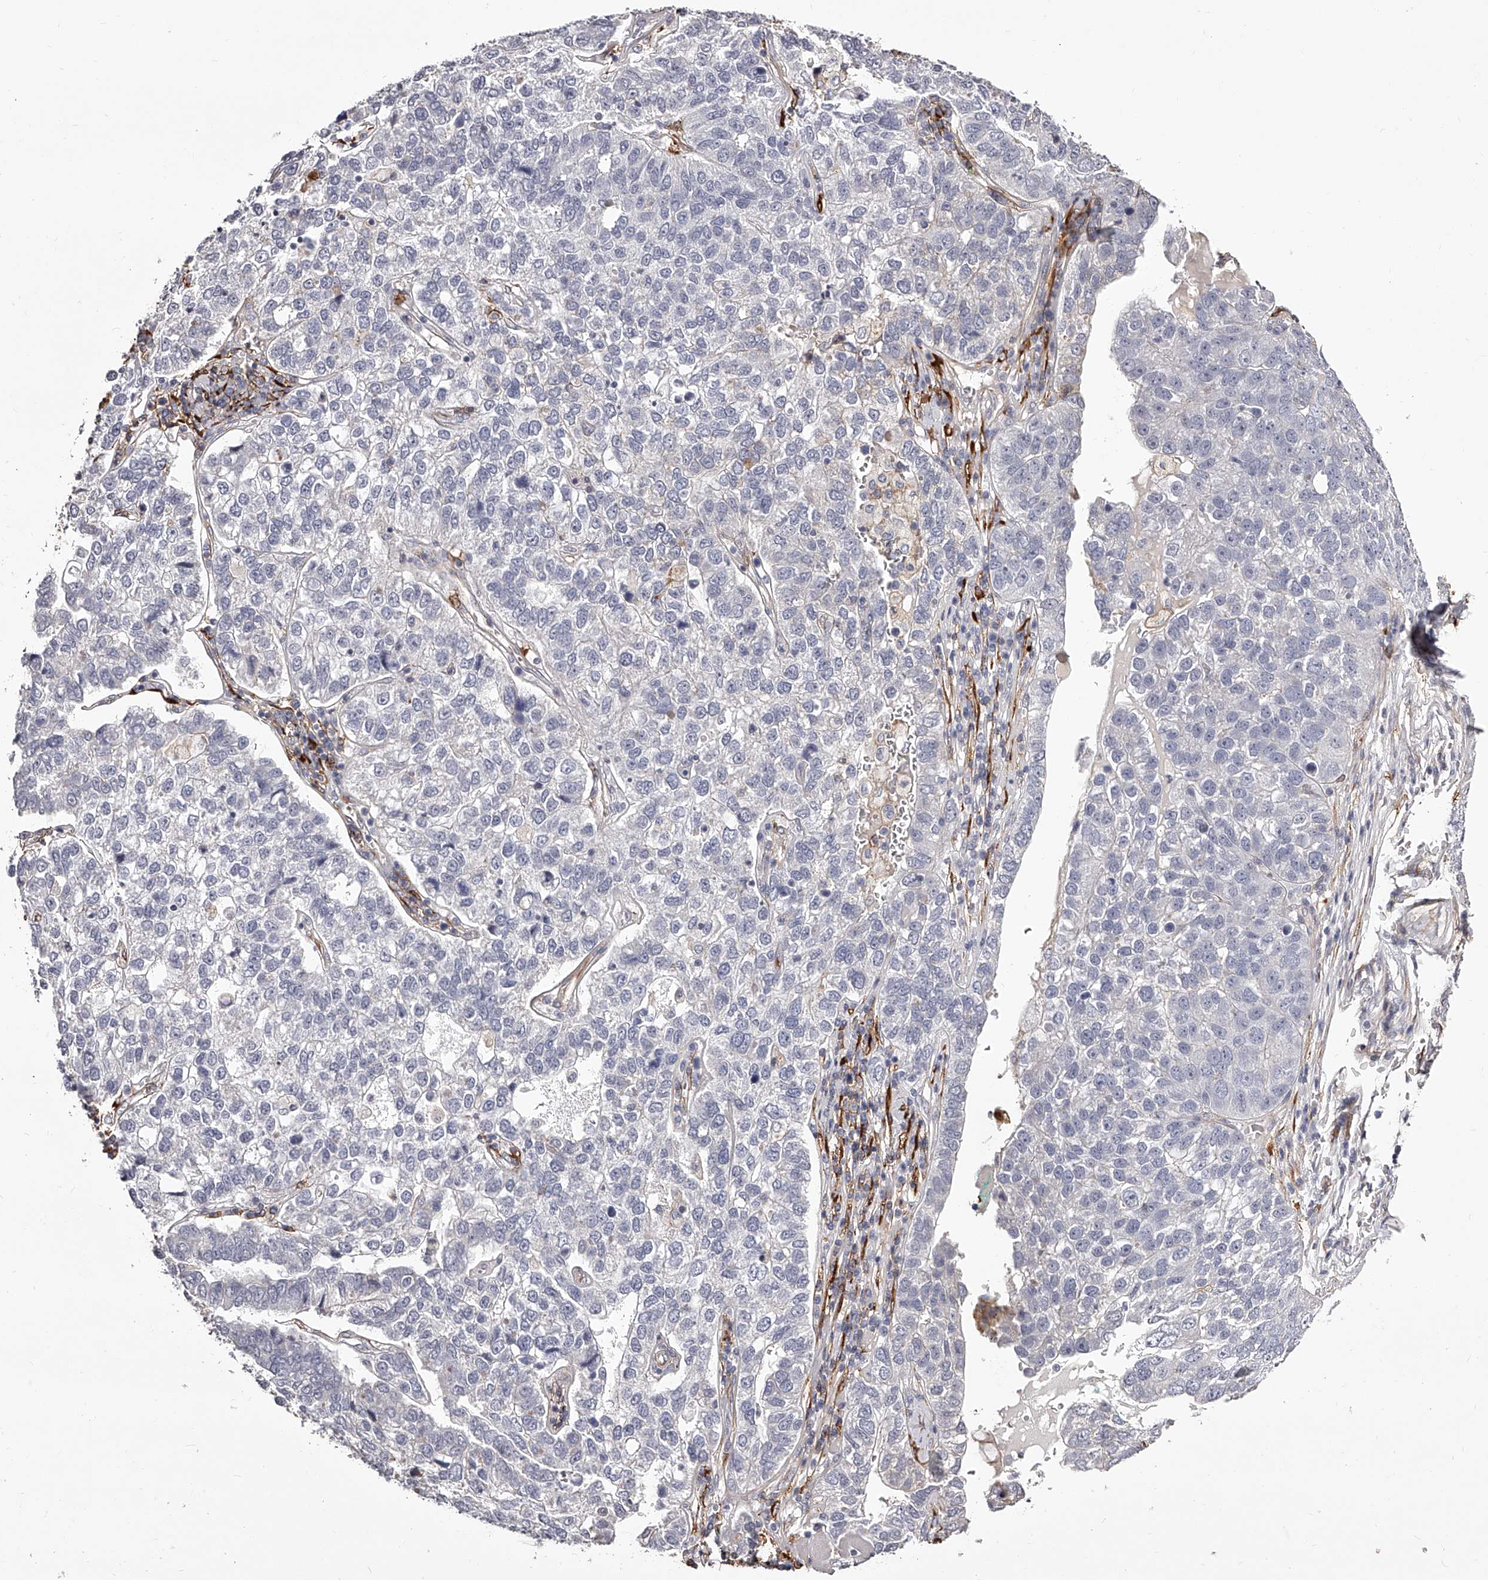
{"staining": {"intensity": "negative", "quantity": "none", "location": "none"}, "tissue": "pancreatic cancer", "cell_type": "Tumor cells", "image_type": "cancer", "snomed": [{"axis": "morphology", "description": "Adenocarcinoma, NOS"}, {"axis": "topography", "description": "Pancreas"}], "caption": "Tumor cells are negative for brown protein staining in adenocarcinoma (pancreatic).", "gene": "CD82", "patient": {"sex": "female", "age": 61}}